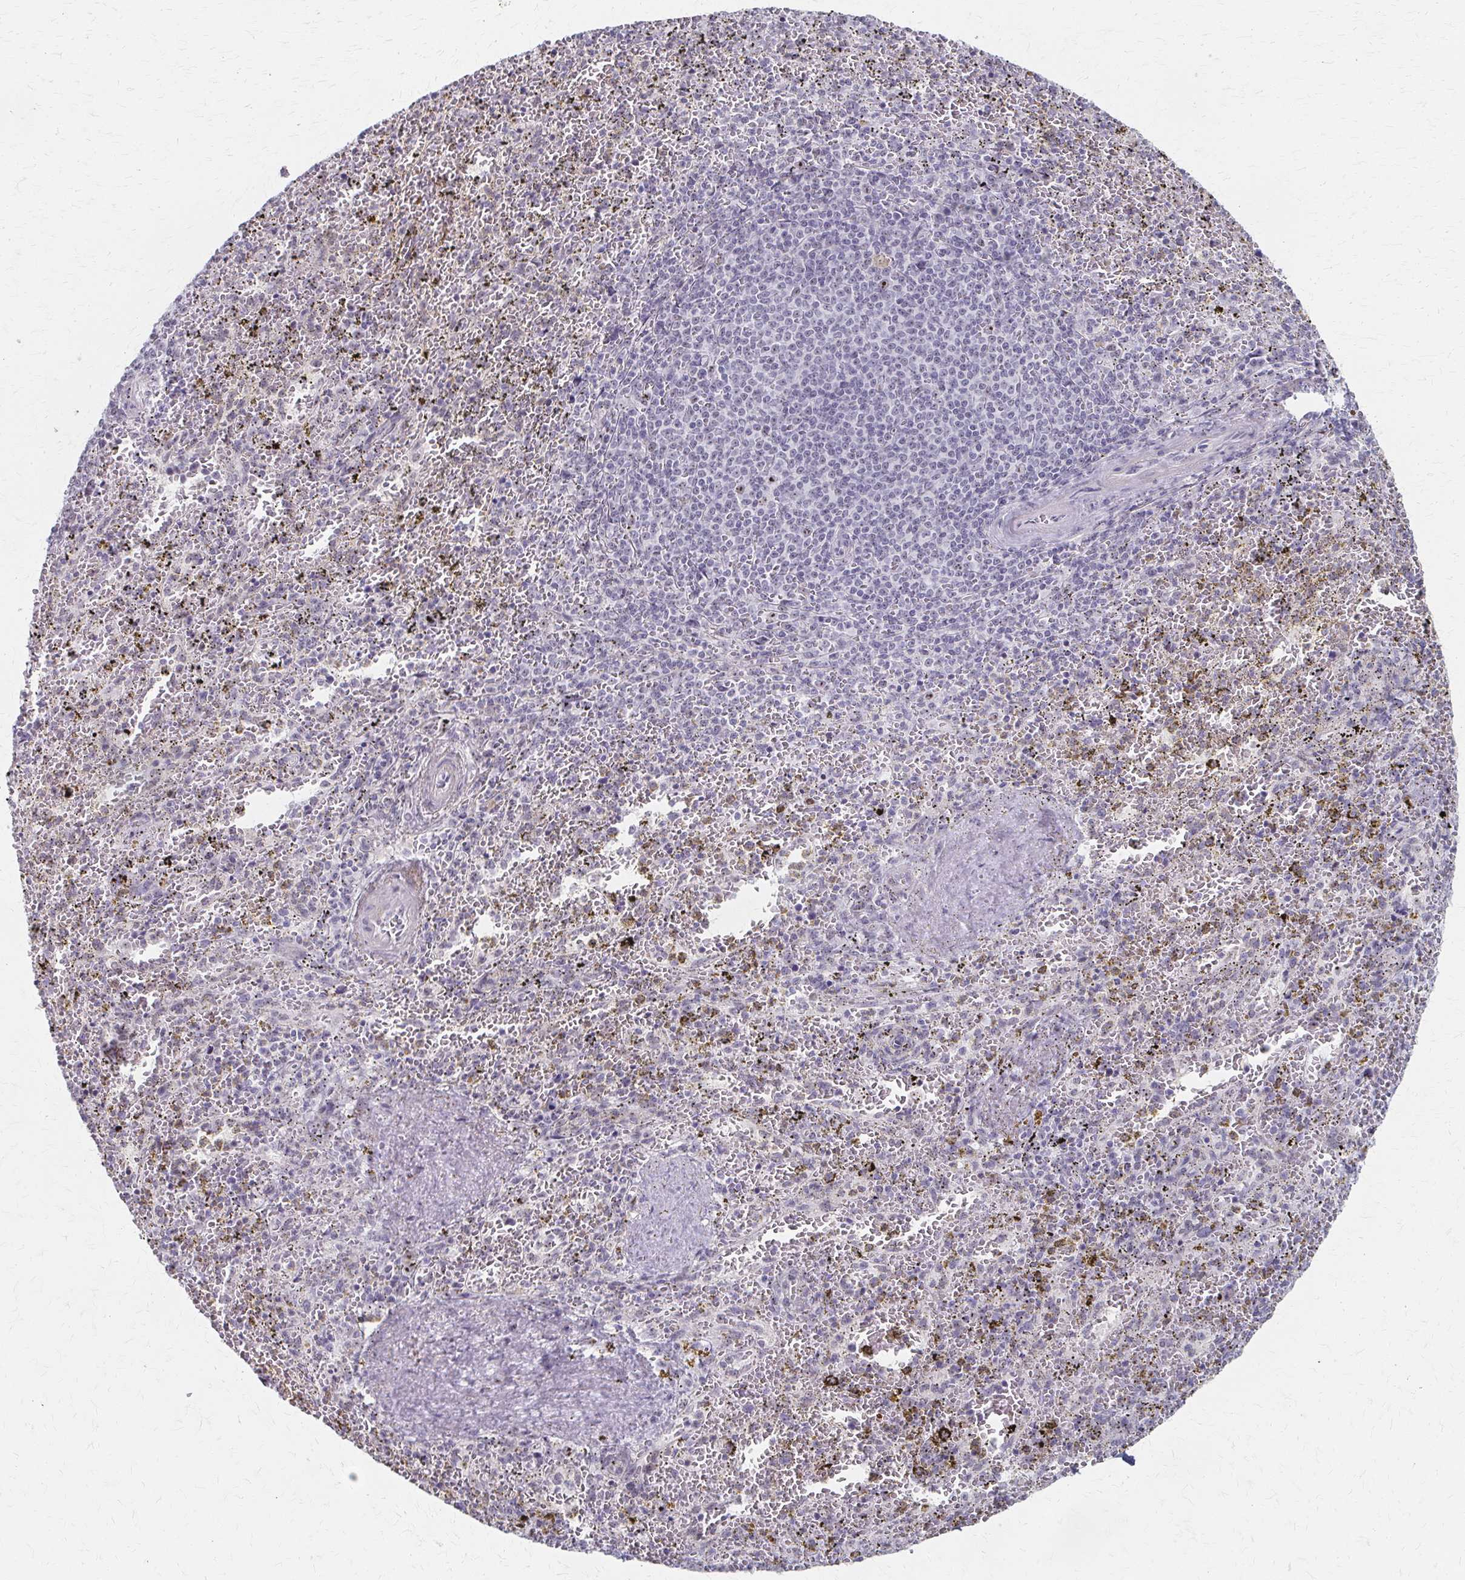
{"staining": {"intensity": "negative", "quantity": "none", "location": "none"}, "tissue": "spleen", "cell_type": "Cells in red pulp", "image_type": "normal", "snomed": [{"axis": "morphology", "description": "Normal tissue, NOS"}, {"axis": "topography", "description": "Spleen"}], "caption": "IHC photomicrograph of normal spleen: human spleen stained with DAB shows no significant protein staining in cells in red pulp.", "gene": "PES1", "patient": {"sex": "female", "age": 50}}